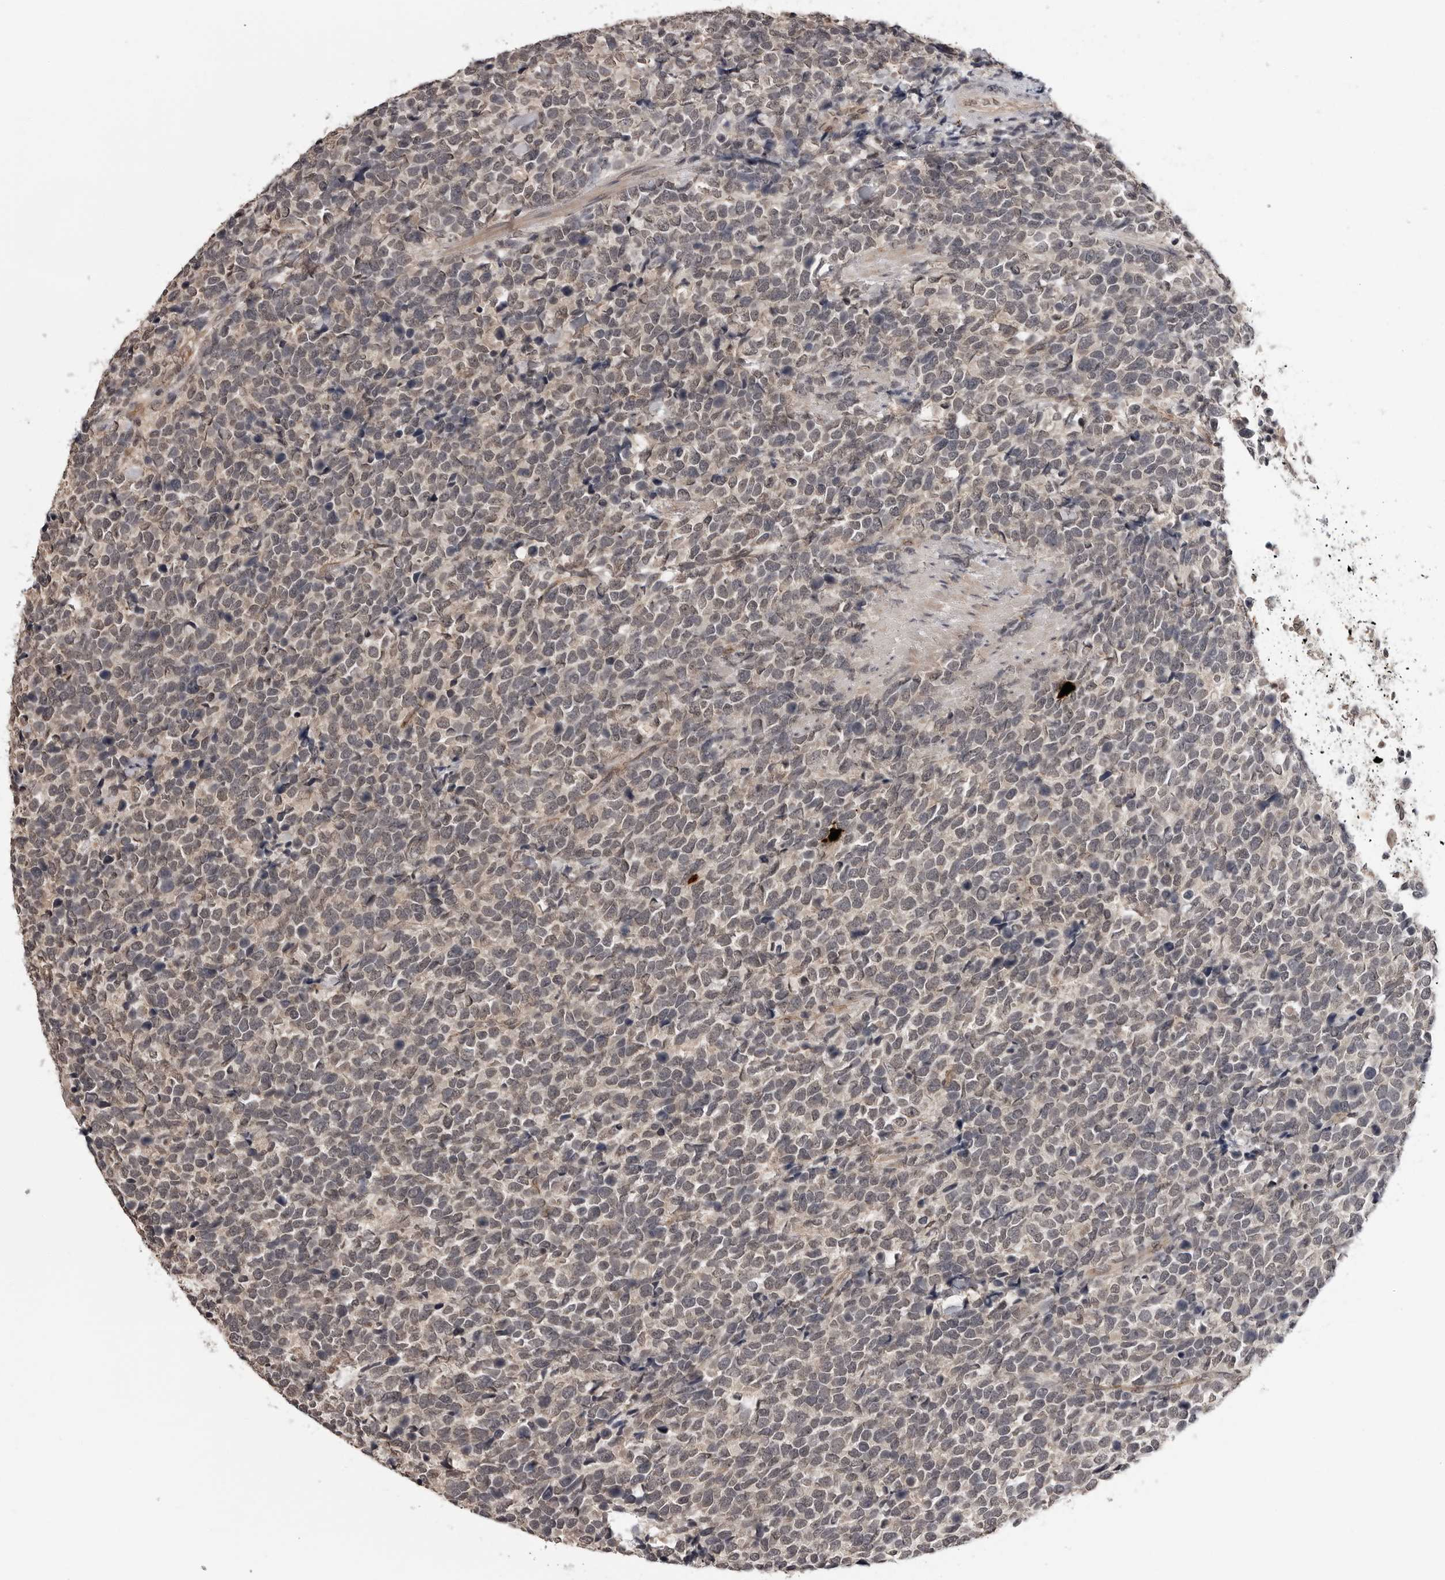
{"staining": {"intensity": "weak", "quantity": "<25%", "location": "cytoplasmic/membranous,nuclear"}, "tissue": "urothelial cancer", "cell_type": "Tumor cells", "image_type": "cancer", "snomed": [{"axis": "morphology", "description": "Urothelial carcinoma, High grade"}, {"axis": "topography", "description": "Urinary bladder"}], "caption": "IHC of high-grade urothelial carcinoma shows no positivity in tumor cells.", "gene": "IL24", "patient": {"sex": "female", "age": 82}}